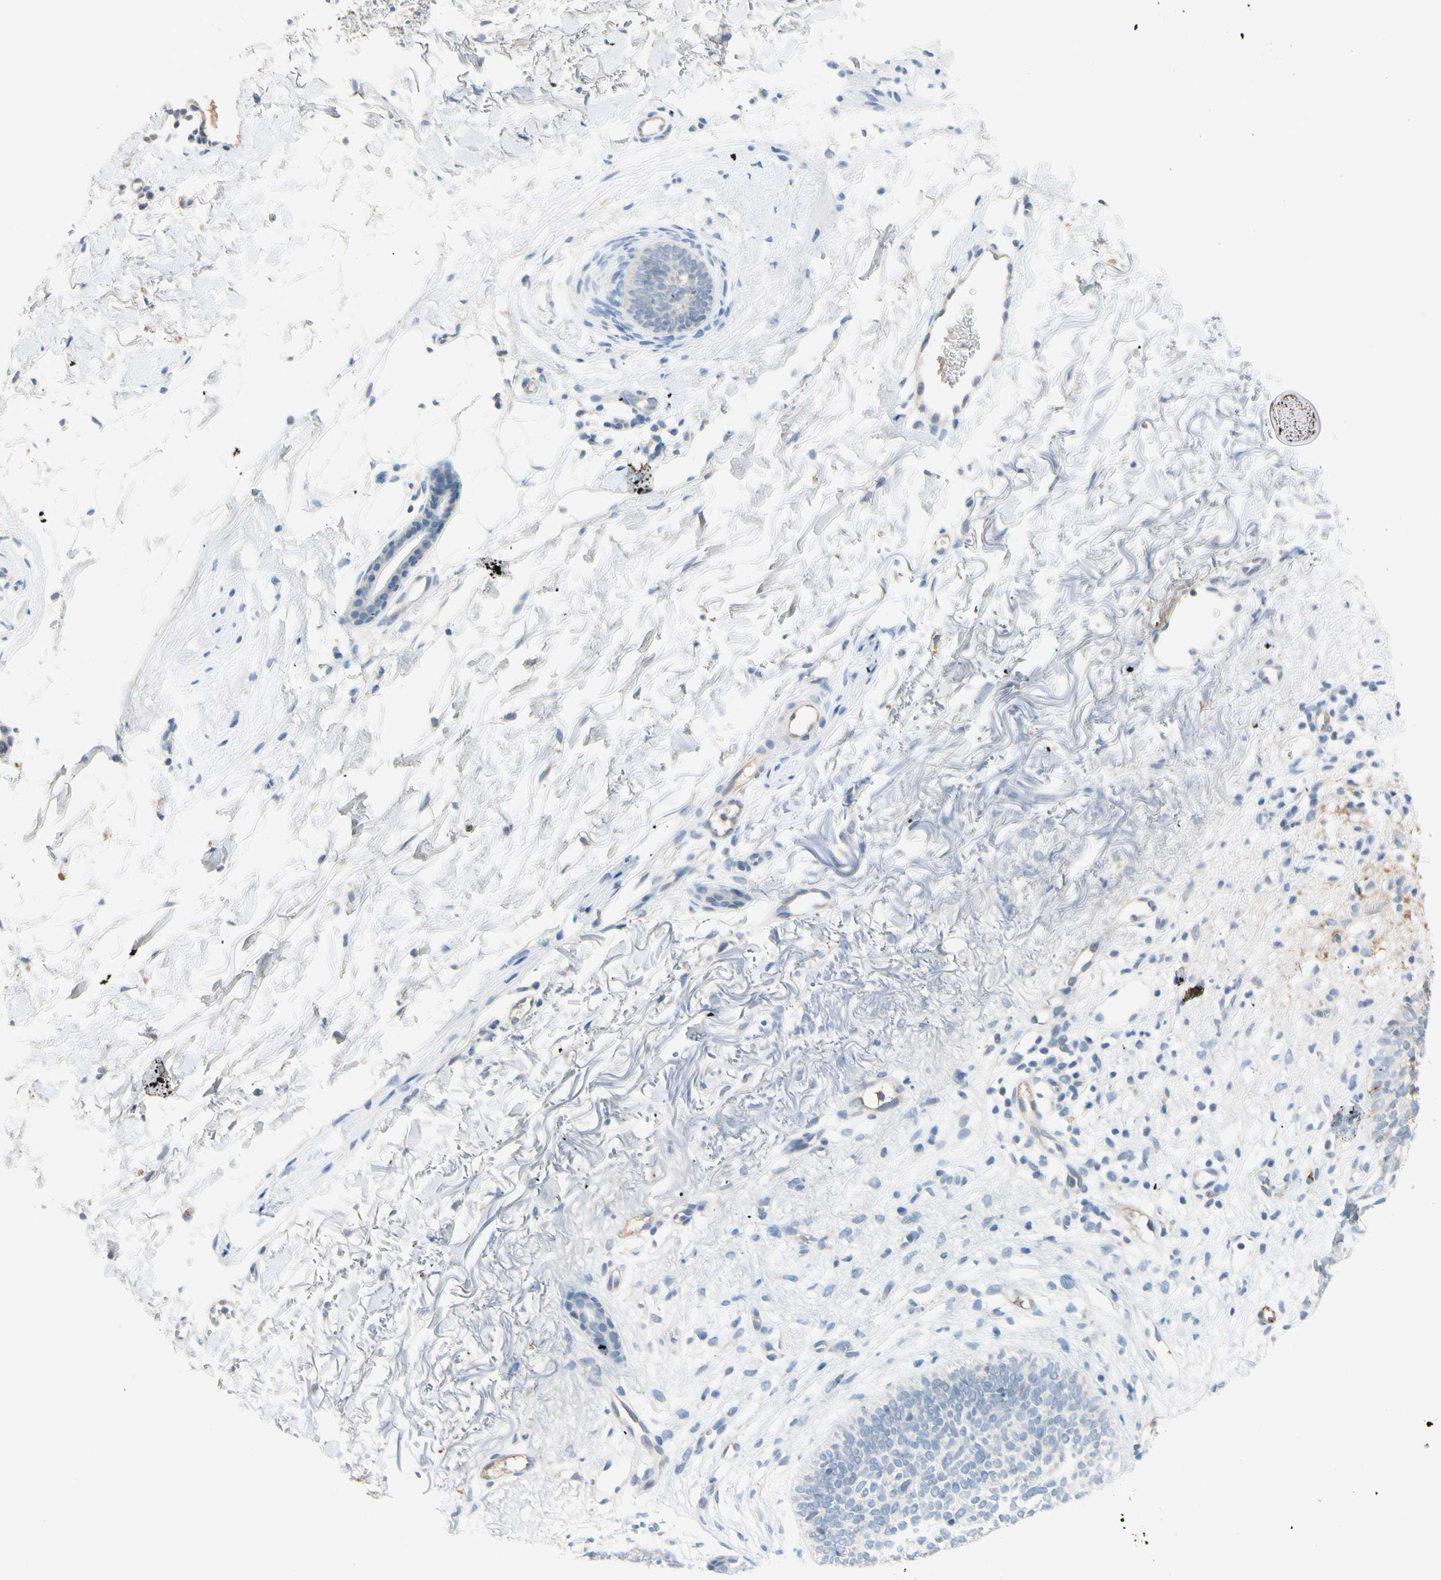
{"staining": {"intensity": "negative", "quantity": "none", "location": "none"}, "tissue": "skin cancer", "cell_type": "Tumor cells", "image_type": "cancer", "snomed": [{"axis": "morphology", "description": "Basal cell carcinoma"}, {"axis": "topography", "description": "Skin"}], "caption": "The image shows no staining of tumor cells in basal cell carcinoma (skin).", "gene": "CNDP1", "patient": {"sex": "female", "age": 70}}